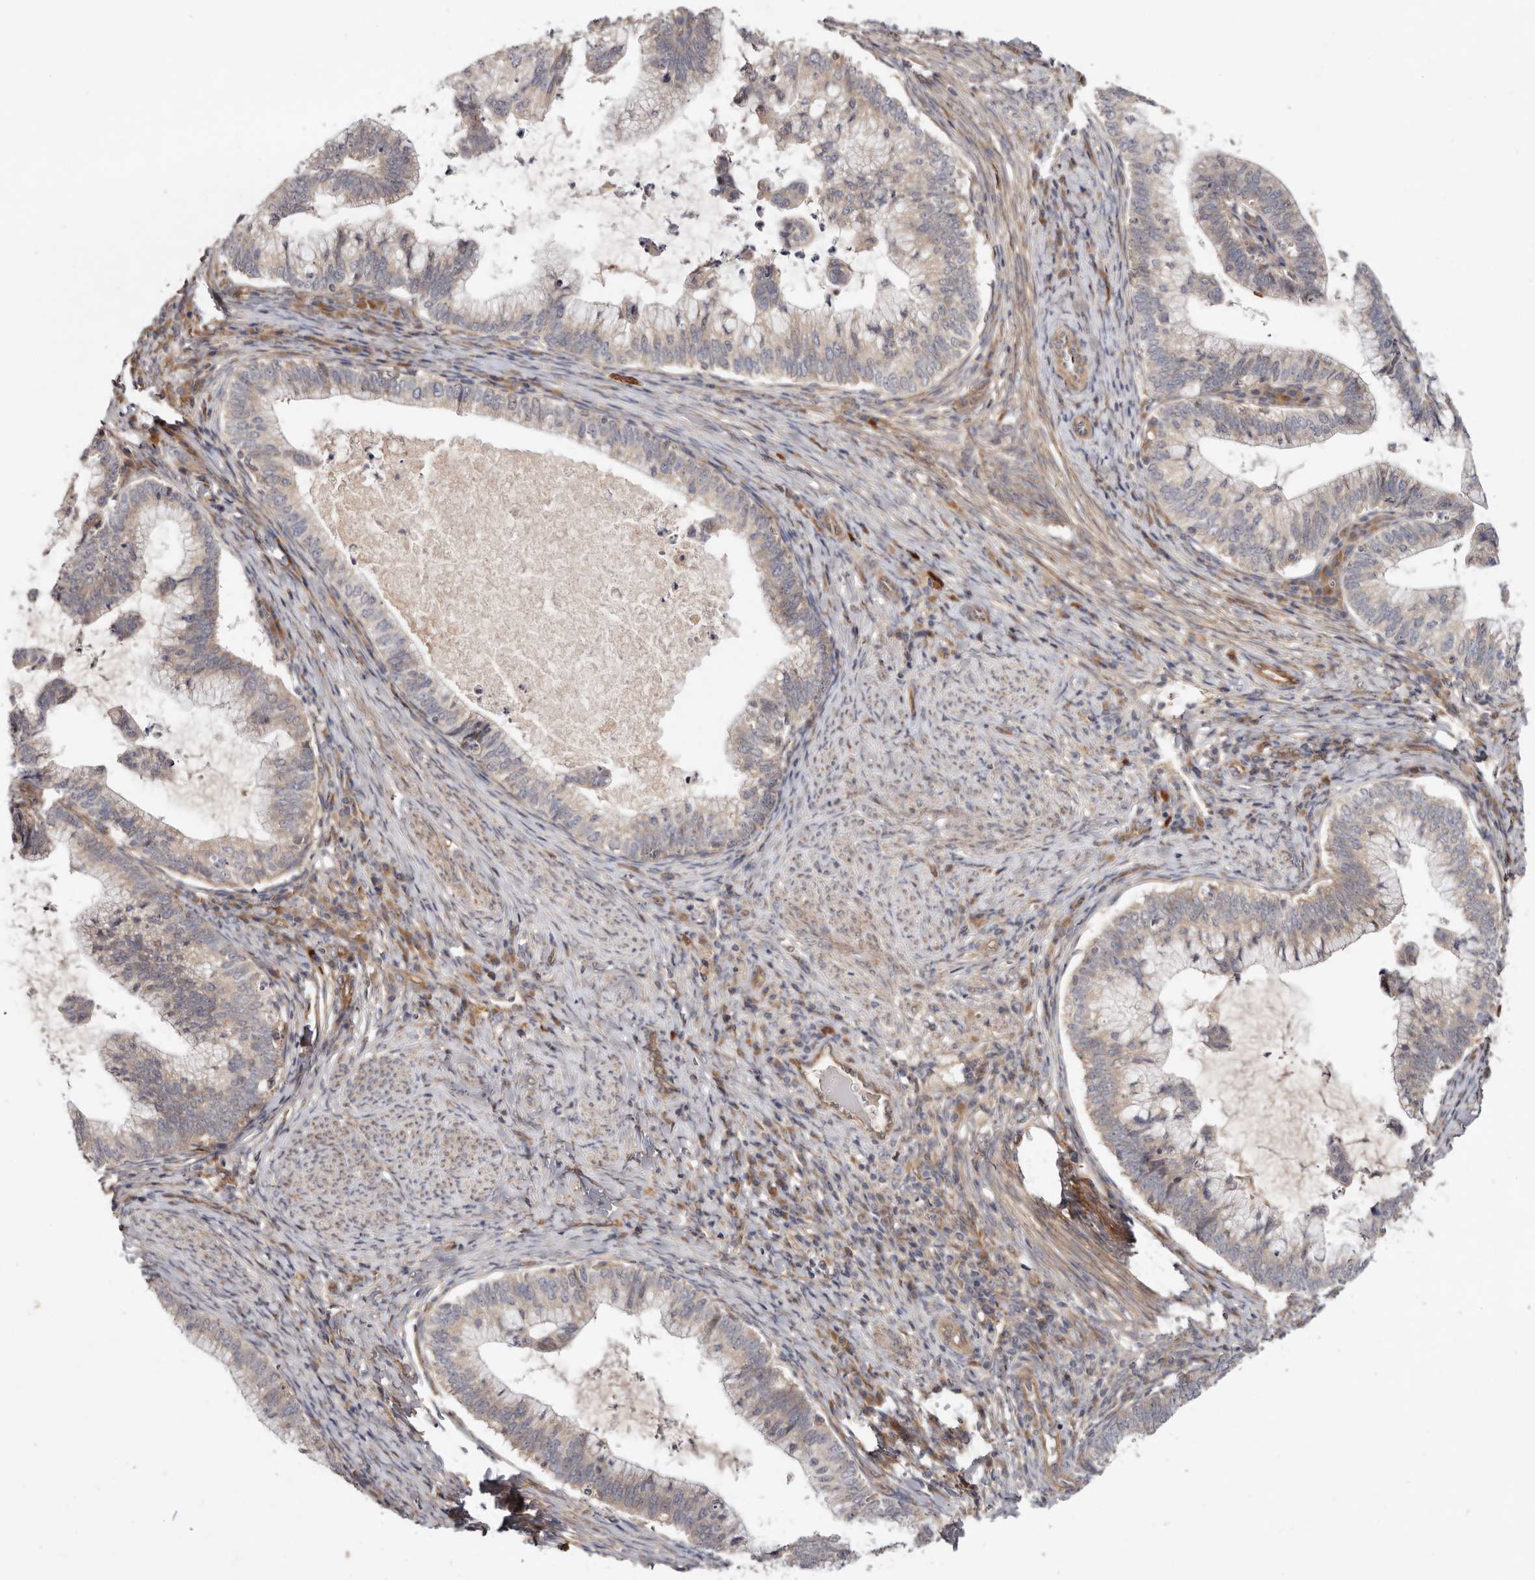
{"staining": {"intensity": "weak", "quantity": "25%-75%", "location": "cytoplasmic/membranous"}, "tissue": "cervical cancer", "cell_type": "Tumor cells", "image_type": "cancer", "snomed": [{"axis": "morphology", "description": "Adenocarcinoma, NOS"}, {"axis": "topography", "description": "Cervix"}], "caption": "Human cervical adenocarcinoma stained with a protein marker reveals weak staining in tumor cells.", "gene": "MACF1", "patient": {"sex": "female", "age": 36}}